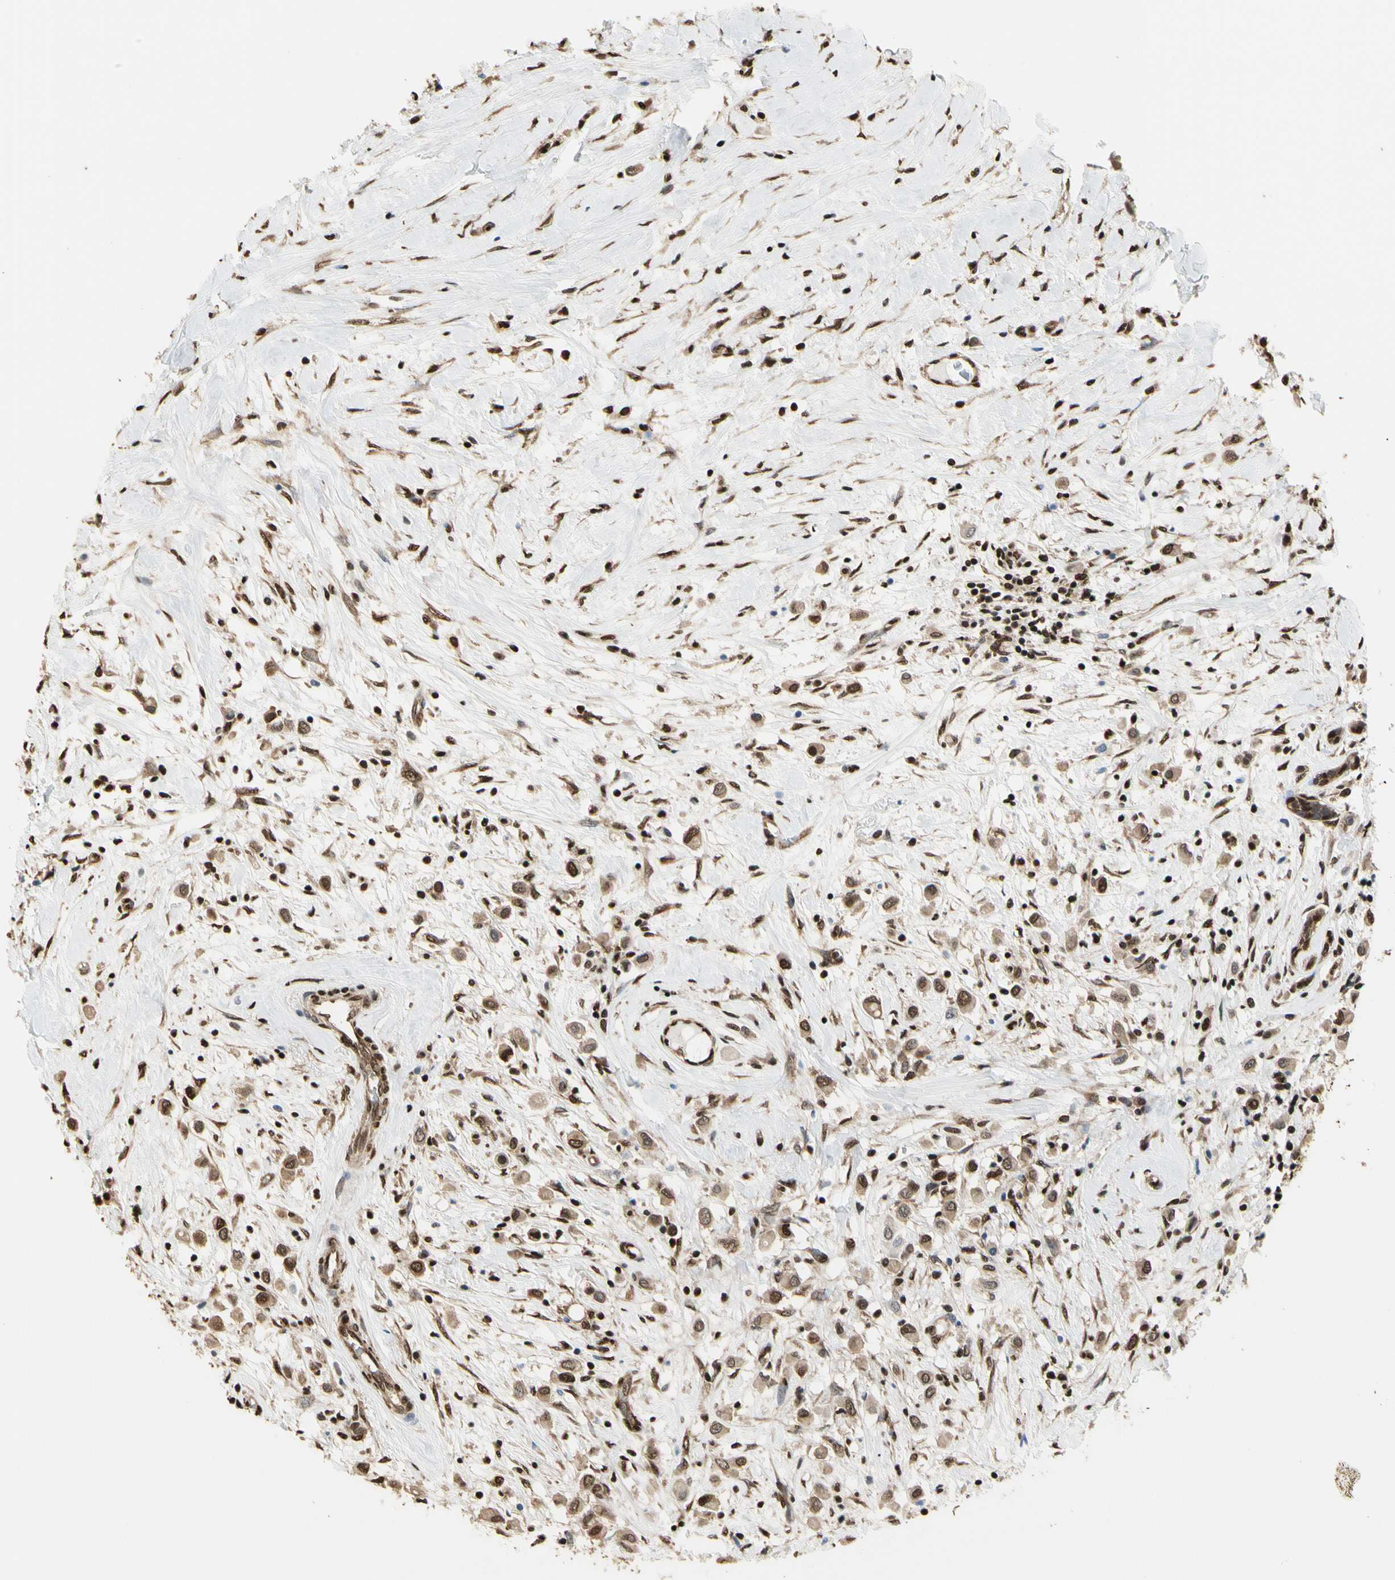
{"staining": {"intensity": "moderate", "quantity": ">75%", "location": "cytoplasmic/membranous,nuclear"}, "tissue": "breast cancer", "cell_type": "Tumor cells", "image_type": "cancer", "snomed": [{"axis": "morphology", "description": "Duct carcinoma"}, {"axis": "topography", "description": "Breast"}], "caption": "DAB (3,3'-diaminobenzidine) immunohistochemical staining of breast cancer (invasive ductal carcinoma) reveals moderate cytoplasmic/membranous and nuclear protein expression in about >75% of tumor cells.", "gene": "HNRNPK", "patient": {"sex": "female", "age": 61}}